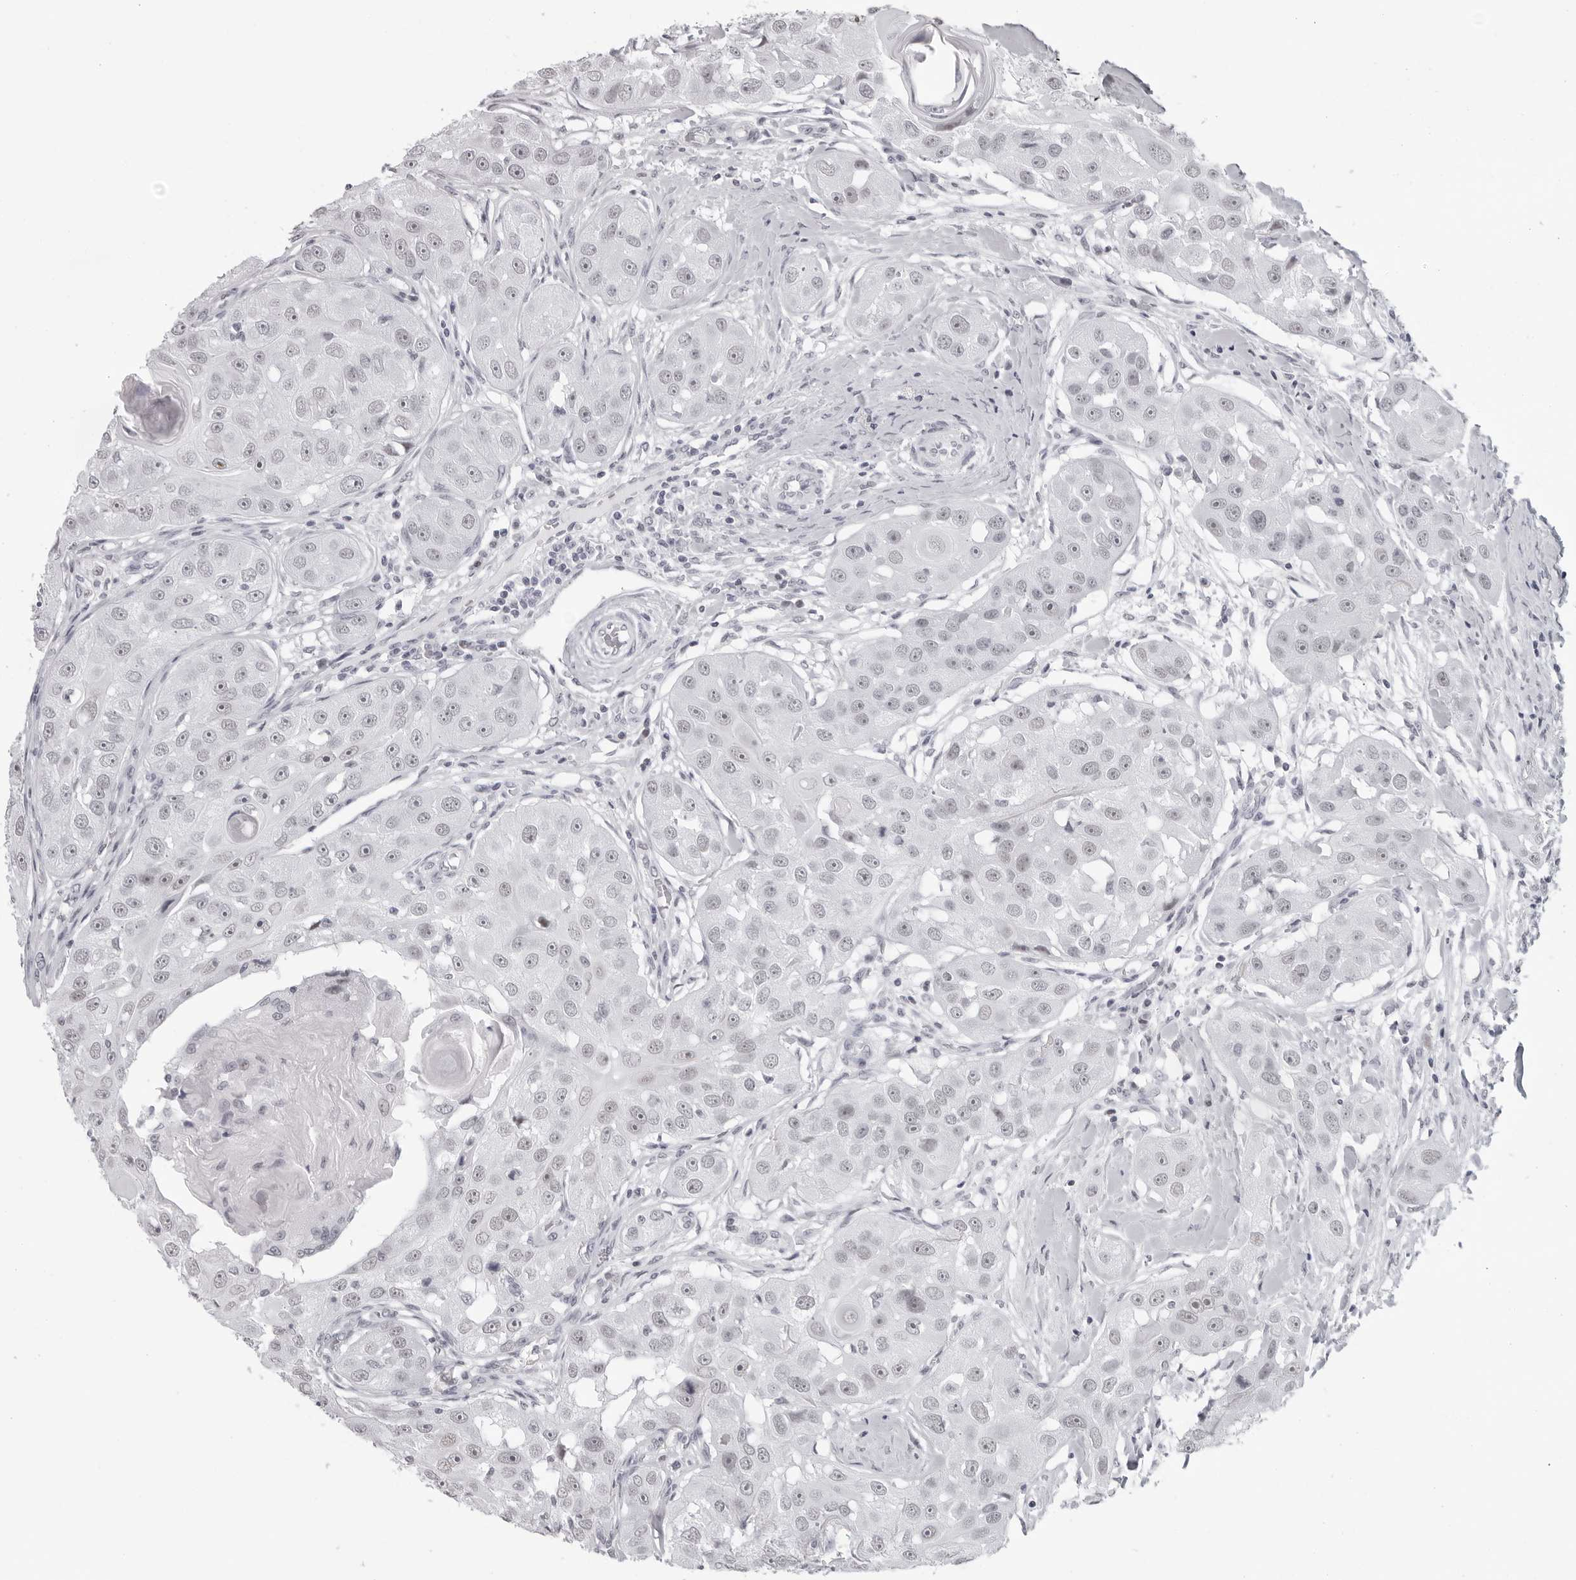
{"staining": {"intensity": "negative", "quantity": "none", "location": "none"}, "tissue": "head and neck cancer", "cell_type": "Tumor cells", "image_type": "cancer", "snomed": [{"axis": "morphology", "description": "Normal tissue, NOS"}, {"axis": "morphology", "description": "Squamous cell carcinoma, NOS"}, {"axis": "topography", "description": "Skeletal muscle"}, {"axis": "topography", "description": "Head-Neck"}], "caption": "Immunohistochemical staining of head and neck squamous cell carcinoma displays no significant staining in tumor cells.", "gene": "ESPN", "patient": {"sex": "male", "age": 51}}